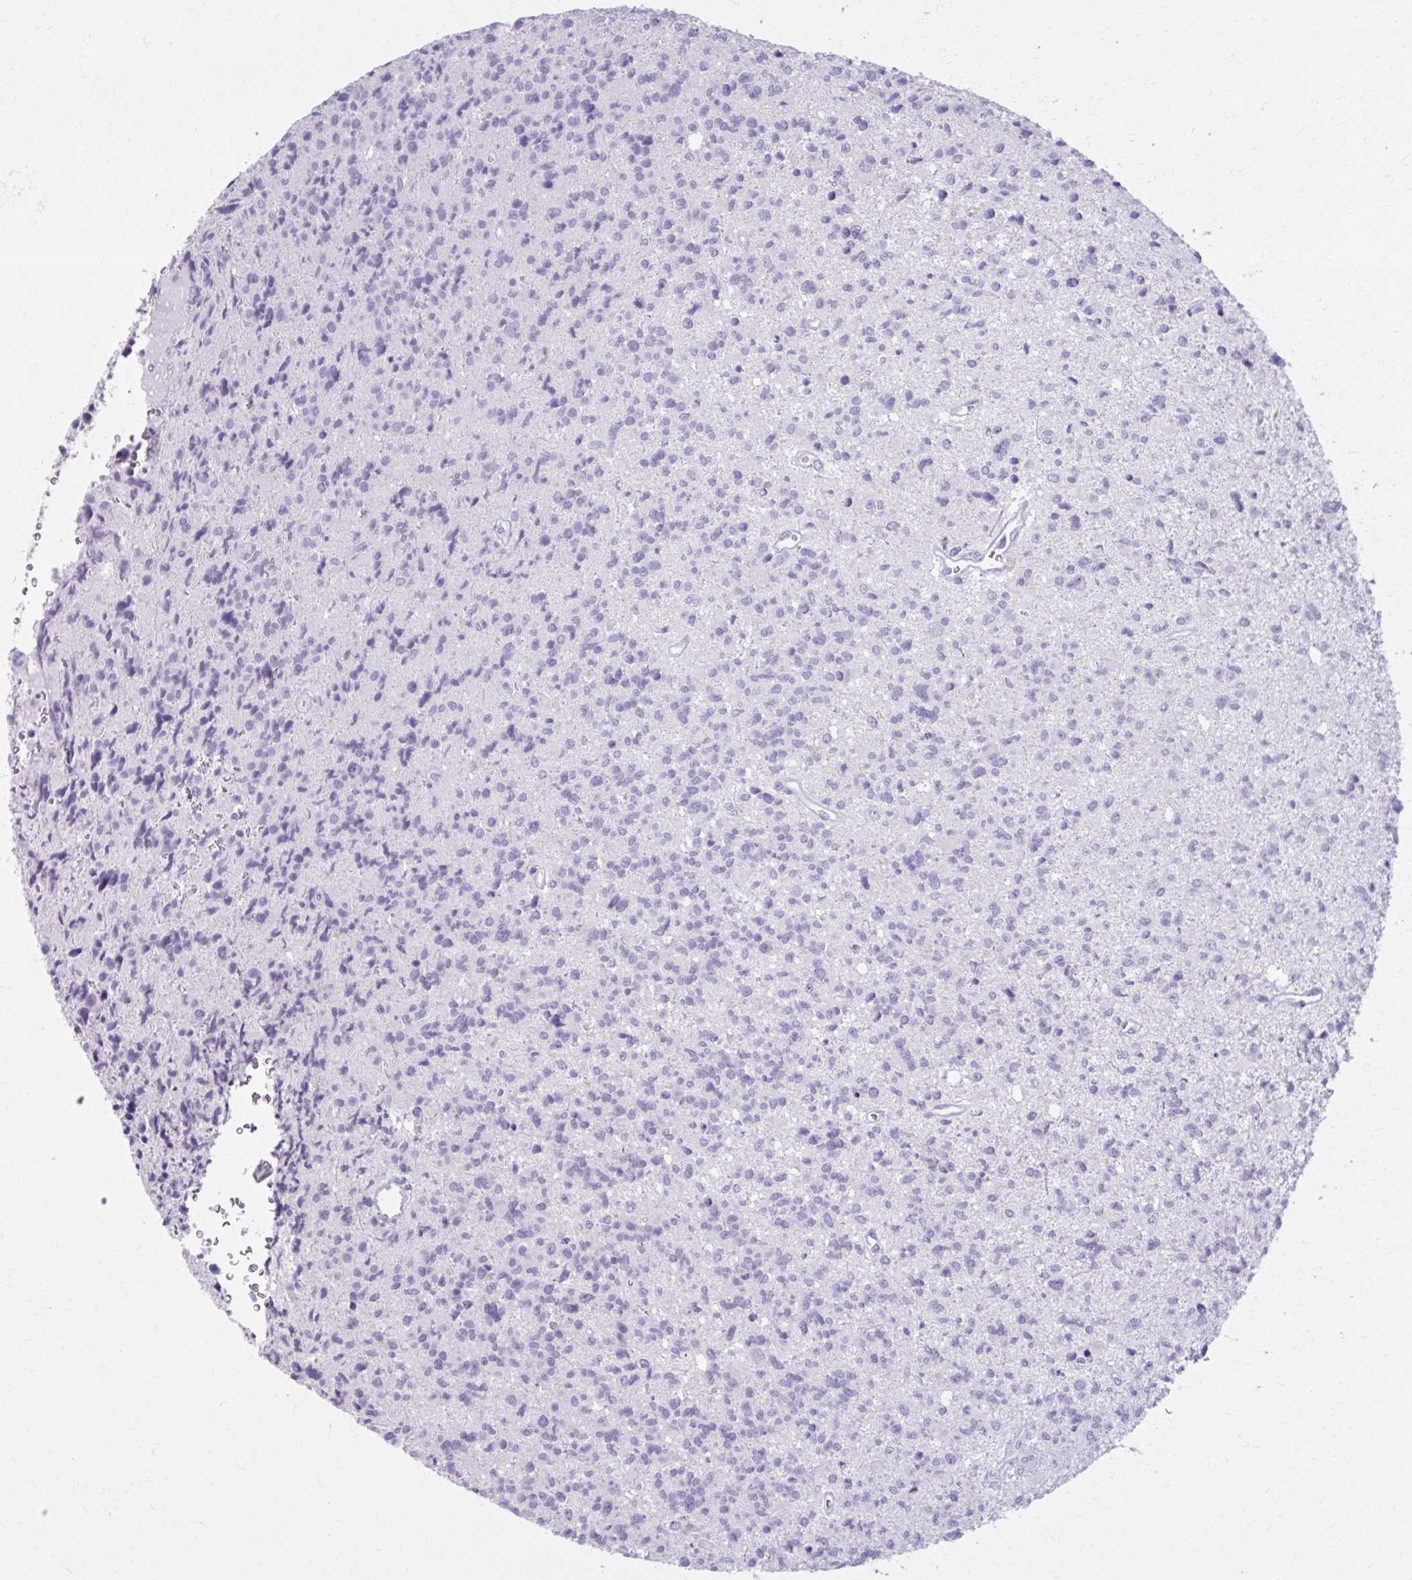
{"staining": {"intensity": "negative", "quantity": "none", "location": "none"}, "tissue": "glioma", "cell_type": "Tumor cells", "image_type": "cancer", "snomed": [{"axis": "morphology", "description": "Glioma, malignant, High grade"}, {"axis": "topography", "description": "Brain"}], "caption": "Histopathology image shows no significant protein expression in tumor cells of glioma.", "gene": "OR4B1", "patient": {"sex": "male", "age": 29}}